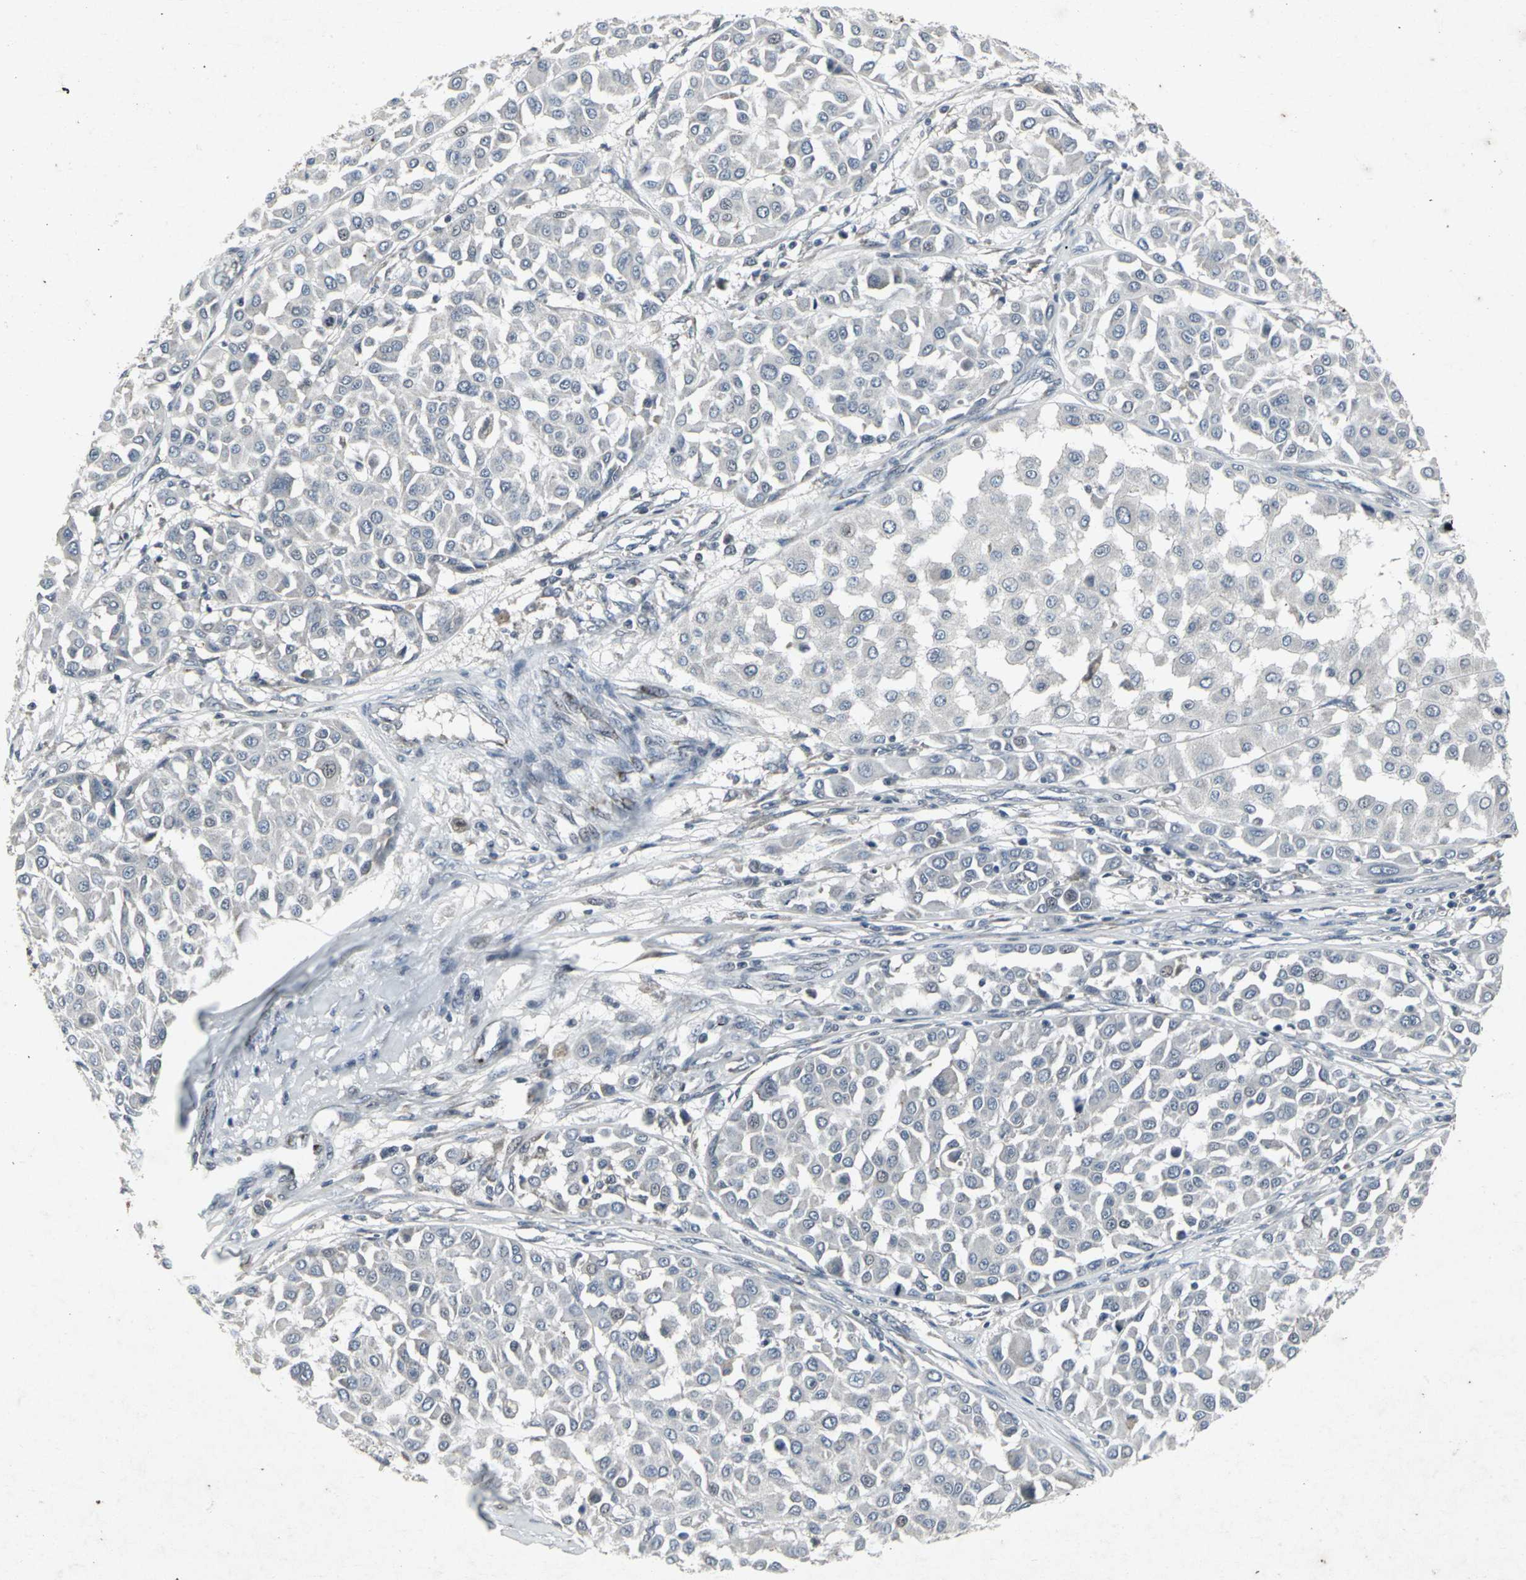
{"staining": {"intensity": "negative", "quantity": "none", "location": "none"}, "tissue": "melanoma", "cell_type": "Tumor cells", "image_type": "cancer", "snomed": [{"axis": "morphology", "description": "Malignant melanoma, Metastatic site"}, {"axis": "topography", "description": "Soft tissue"}], "caption": "Micrograph shows no protein expression in tumor cells of malignant melanoma (metastatic site) tissue.", "gene": "BMP4", "patient": {"sex": "male", "age": 41}}